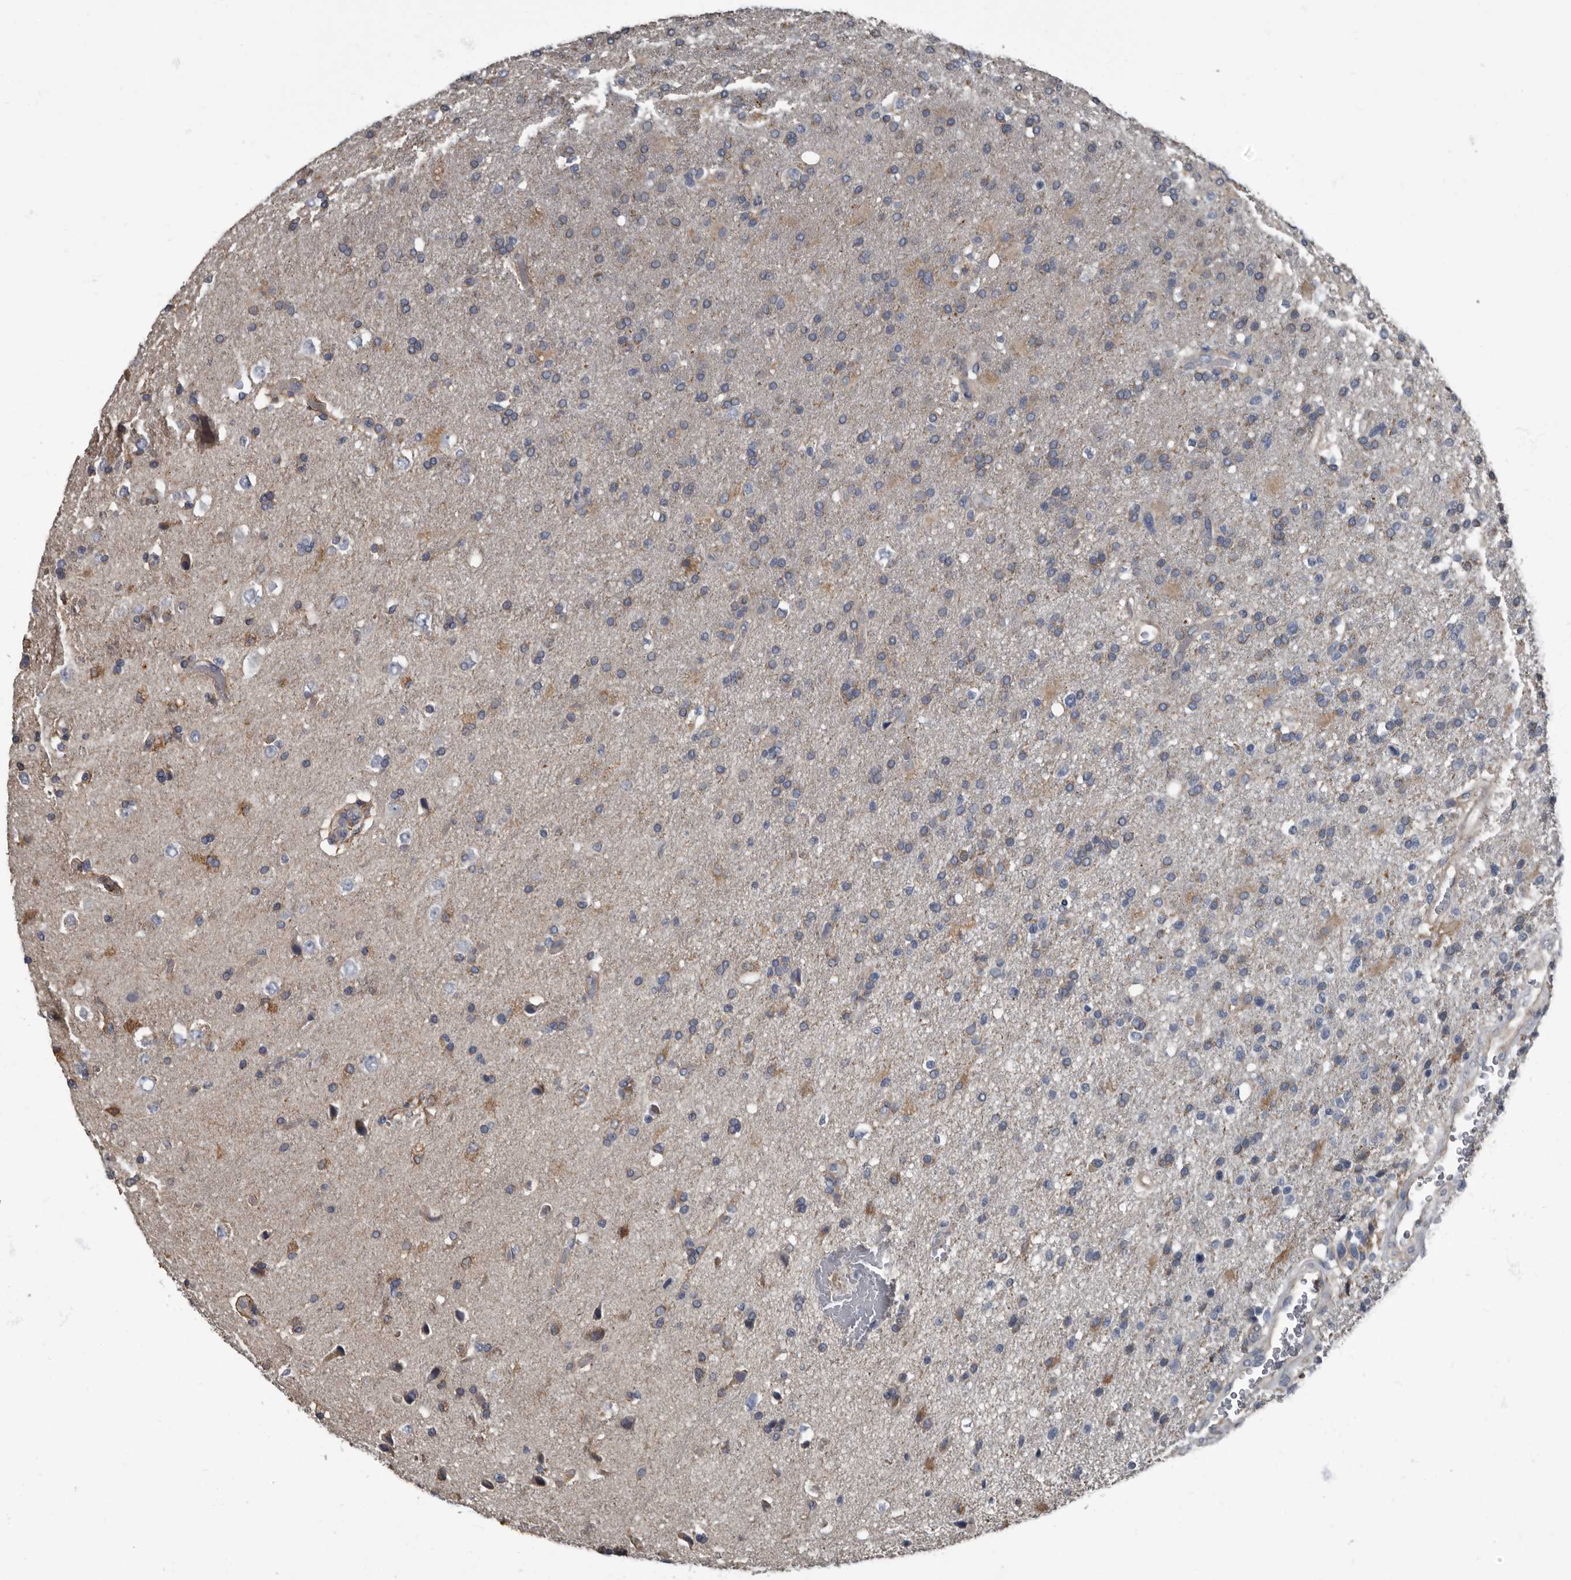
{"staining": {"intensity": "moderate", "quantity": "<25%", "location": "cytoplasmic/membranous"}, "tissue": "glioma", "cell_type": "Tumor cells", "image_type": "cancer", "snomed": [{"axis": "morphology", "description": "Glioma, malignant, High grade"}, {"axis": "topography", "description": "Brain"}], "caption": "Human malignant glioma (high-grade) stained with a brown dye displays moderate cytoplasmic/membranous positive staining in approximately <25% of tumor cells.", "gene": "TPD52L1", "patient": {"sex": "male", "age": 72}}